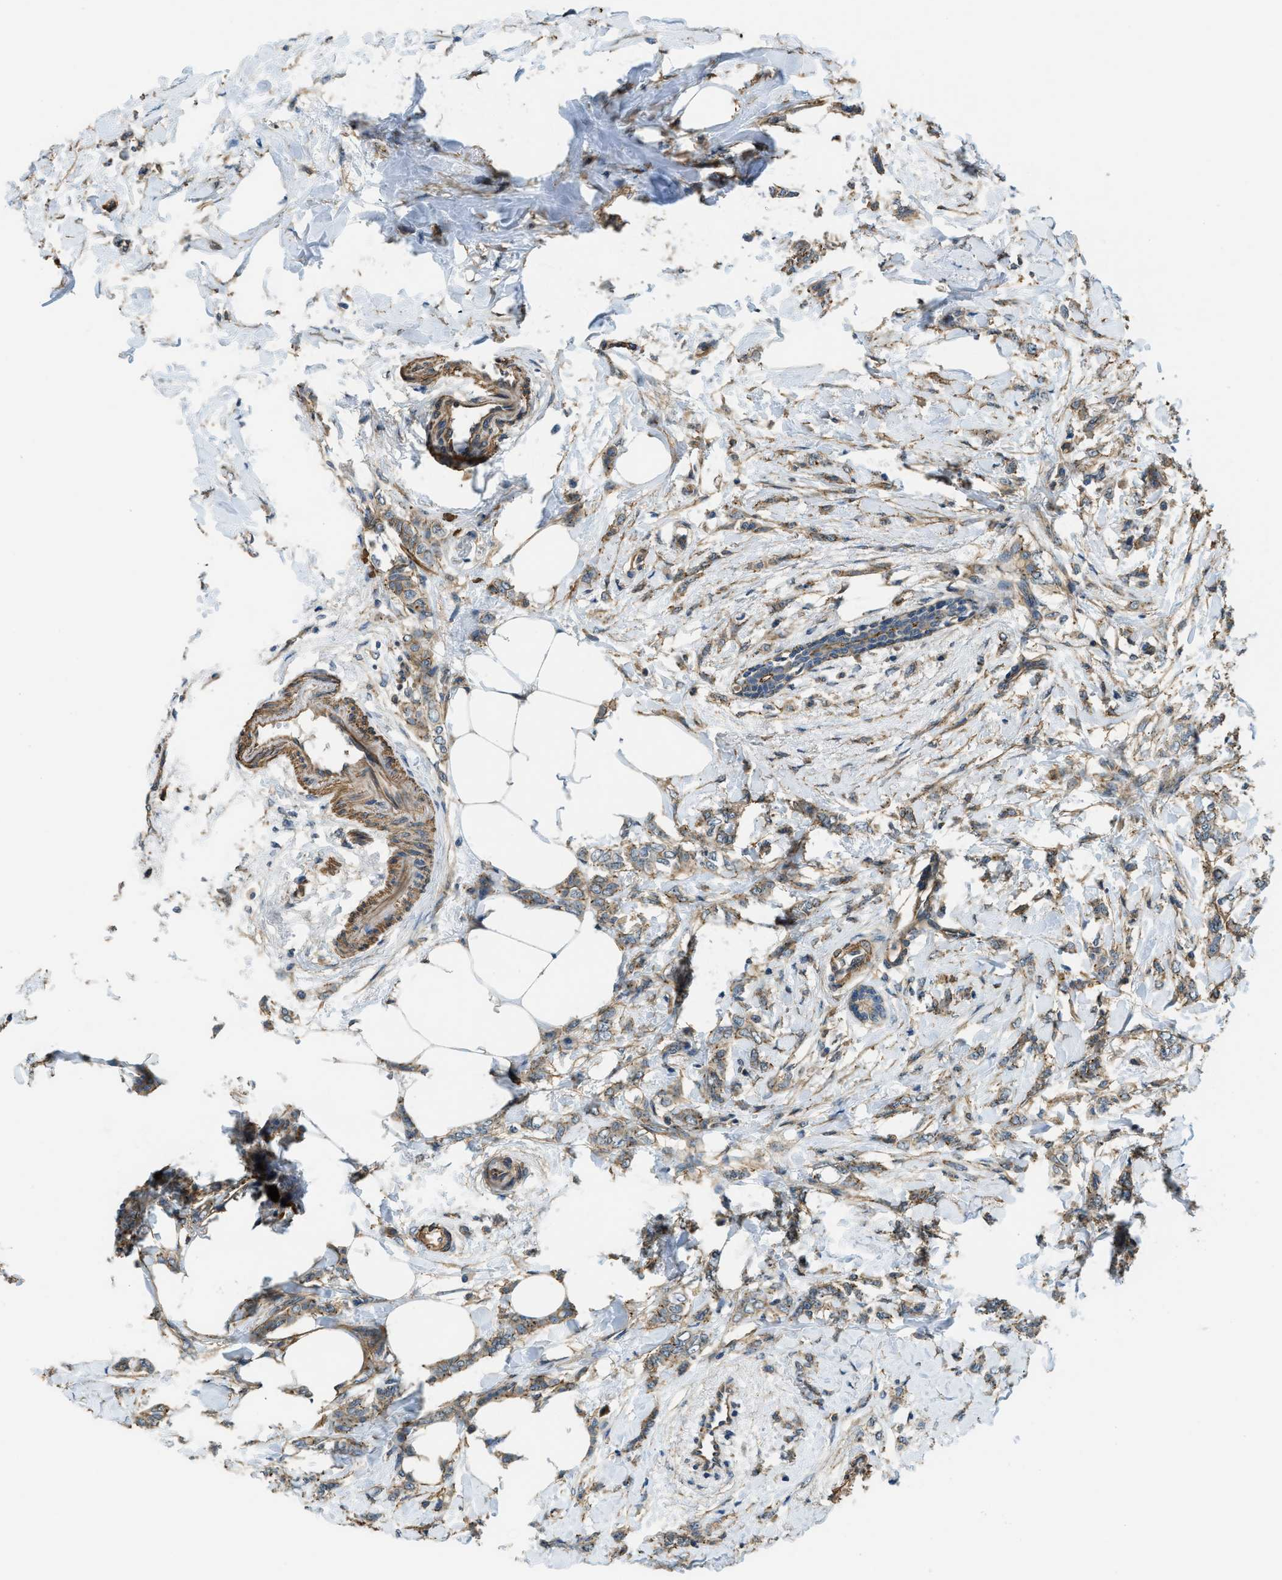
{"staining": {"intensity": "moderate", "quantity": ">75%", "location": "cytoplasmic/membranous"}, "tissue": "breast cancer", "cell_type": "Tumor cells", "image_type": "cancer", "snomed": [{"axis": "morphology", "description": "Lobular carcinoma, in situ"}, {"axis": "morphology", "description": "Lobular carcinoma"}, {"axis": "topography", "description": "Breast"}], "caption": "High-magnification brightfield microscopy of breast lobular carcinoma stained with DAB (3,3'-diaminobenzidine) (brown) and counterstained with hematoxylin (blue). tumor cells exhibit moderate cytoplasmic/membranous positivity is present in approximately>75% of cells.", "gene": "CGN", "patient": {"sex": "female", "age": 41}}